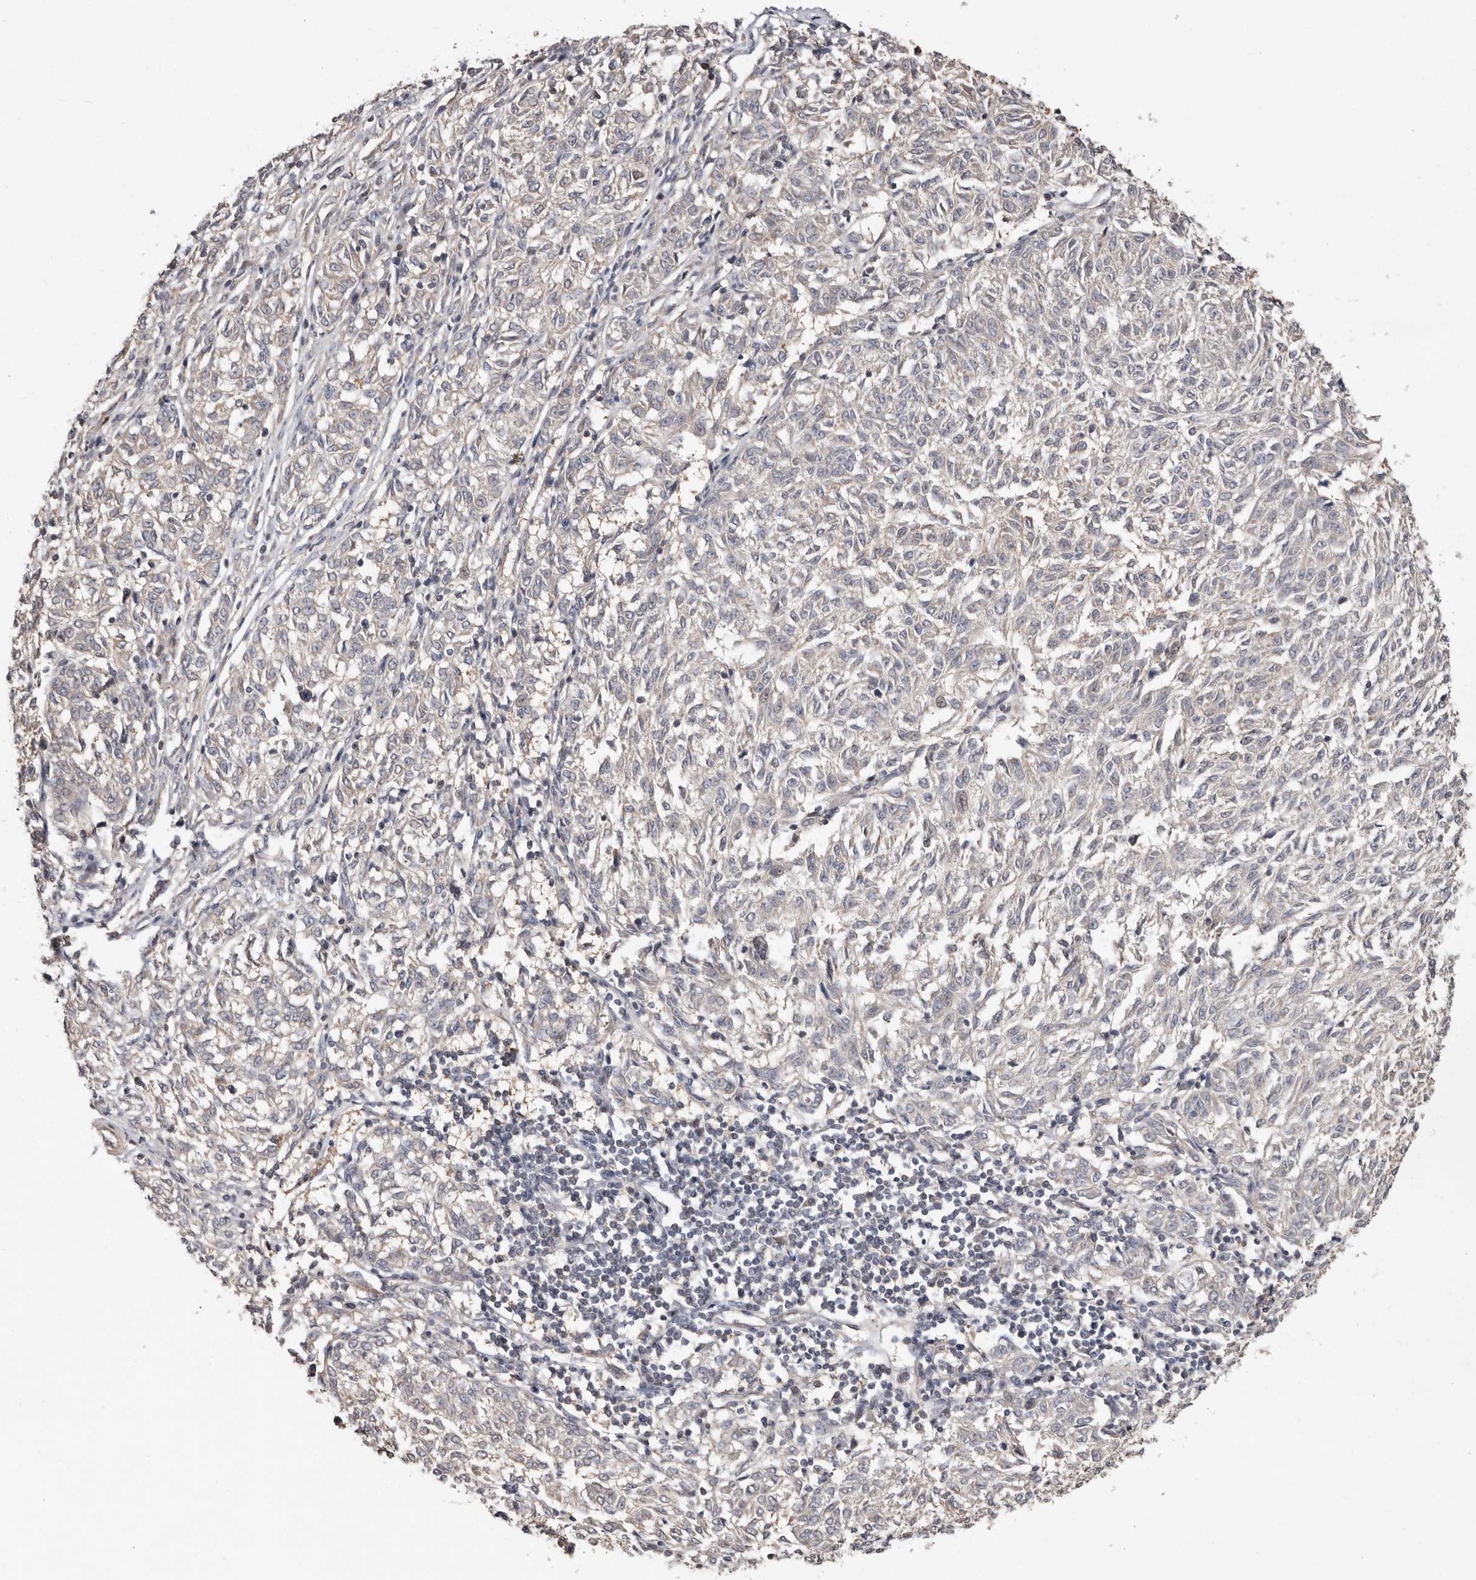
{"staining": {"intensity": "negative", "quantity": "none", "location": "none"}, "tissue": "melanoma", "cell_type": "Tumor cells", "image_type": "cancer", "snomed": [{"axis": "morphology", "description": "Malignant melanoma, NOS"}, {"axis": "topography", "description": "Skin"}], "caption": "Immunohistochemistry (IHC) micrograph of malignant melanoma stained for a protein (brown), which reveals no expression in tumor cells.", "gene": "MRPL18", "patient": {"sex": "female", "age": 72}}